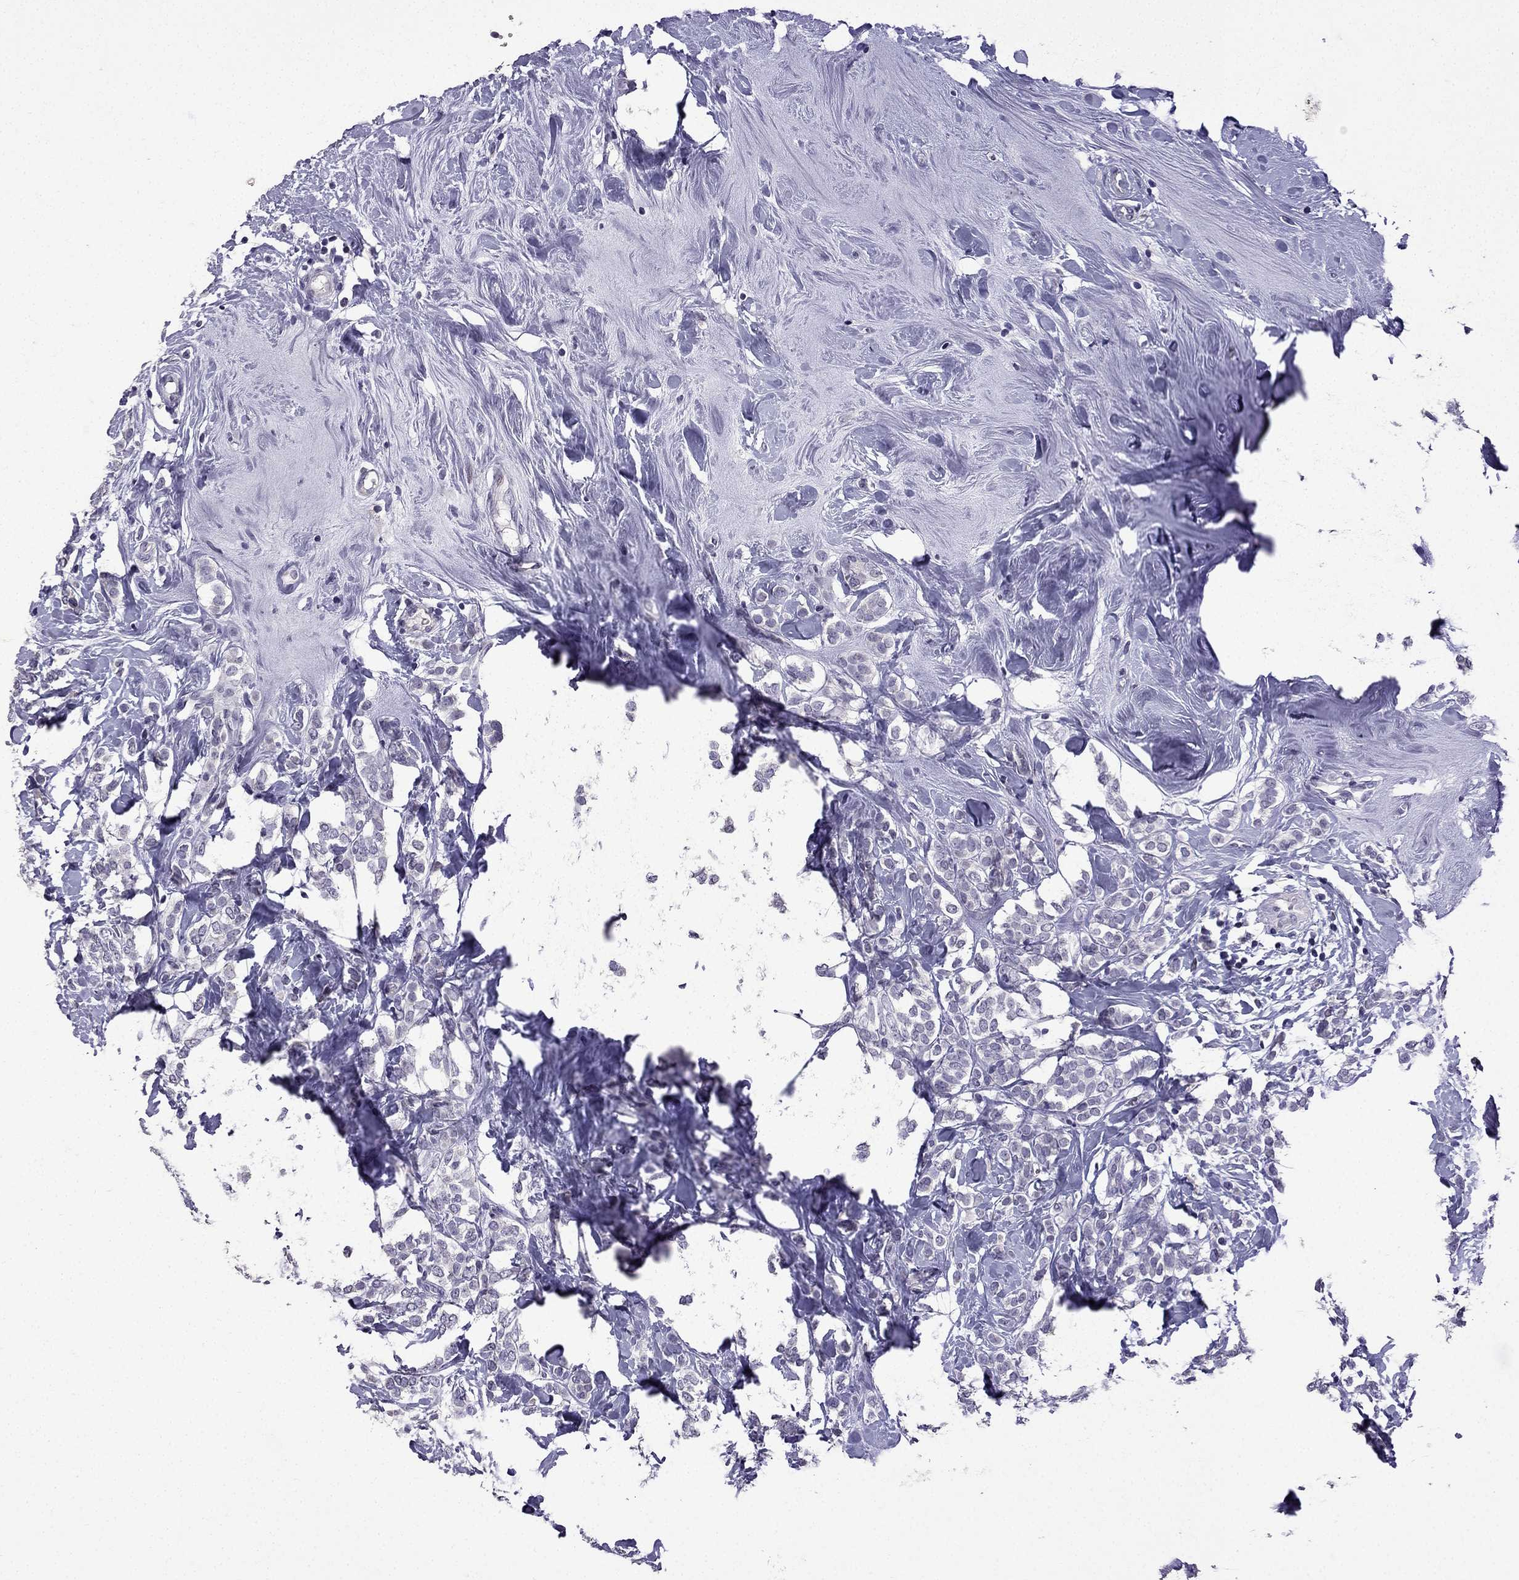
{"staining": {"intensity": "negative", "quantity": "none", "location": "none"}, "tissue": "breast cancer", "cell_type": "Tumor cells", "image_type": "cancer", "snomed": [{"axis": "morphology", "description": "Lobular carcinoma"}, {"axis": "topography", "description": "Breast"}], "caption": "Tumor cells show no significant protein expression in breast cancer (lobular carcinoma). (Stains: DAB IHC with hematoxylin counter stain, Microscopy: brightfield microscopy at high magnification).", "gene": "TTN", "patient": {"sex": "female", "age": 49}}